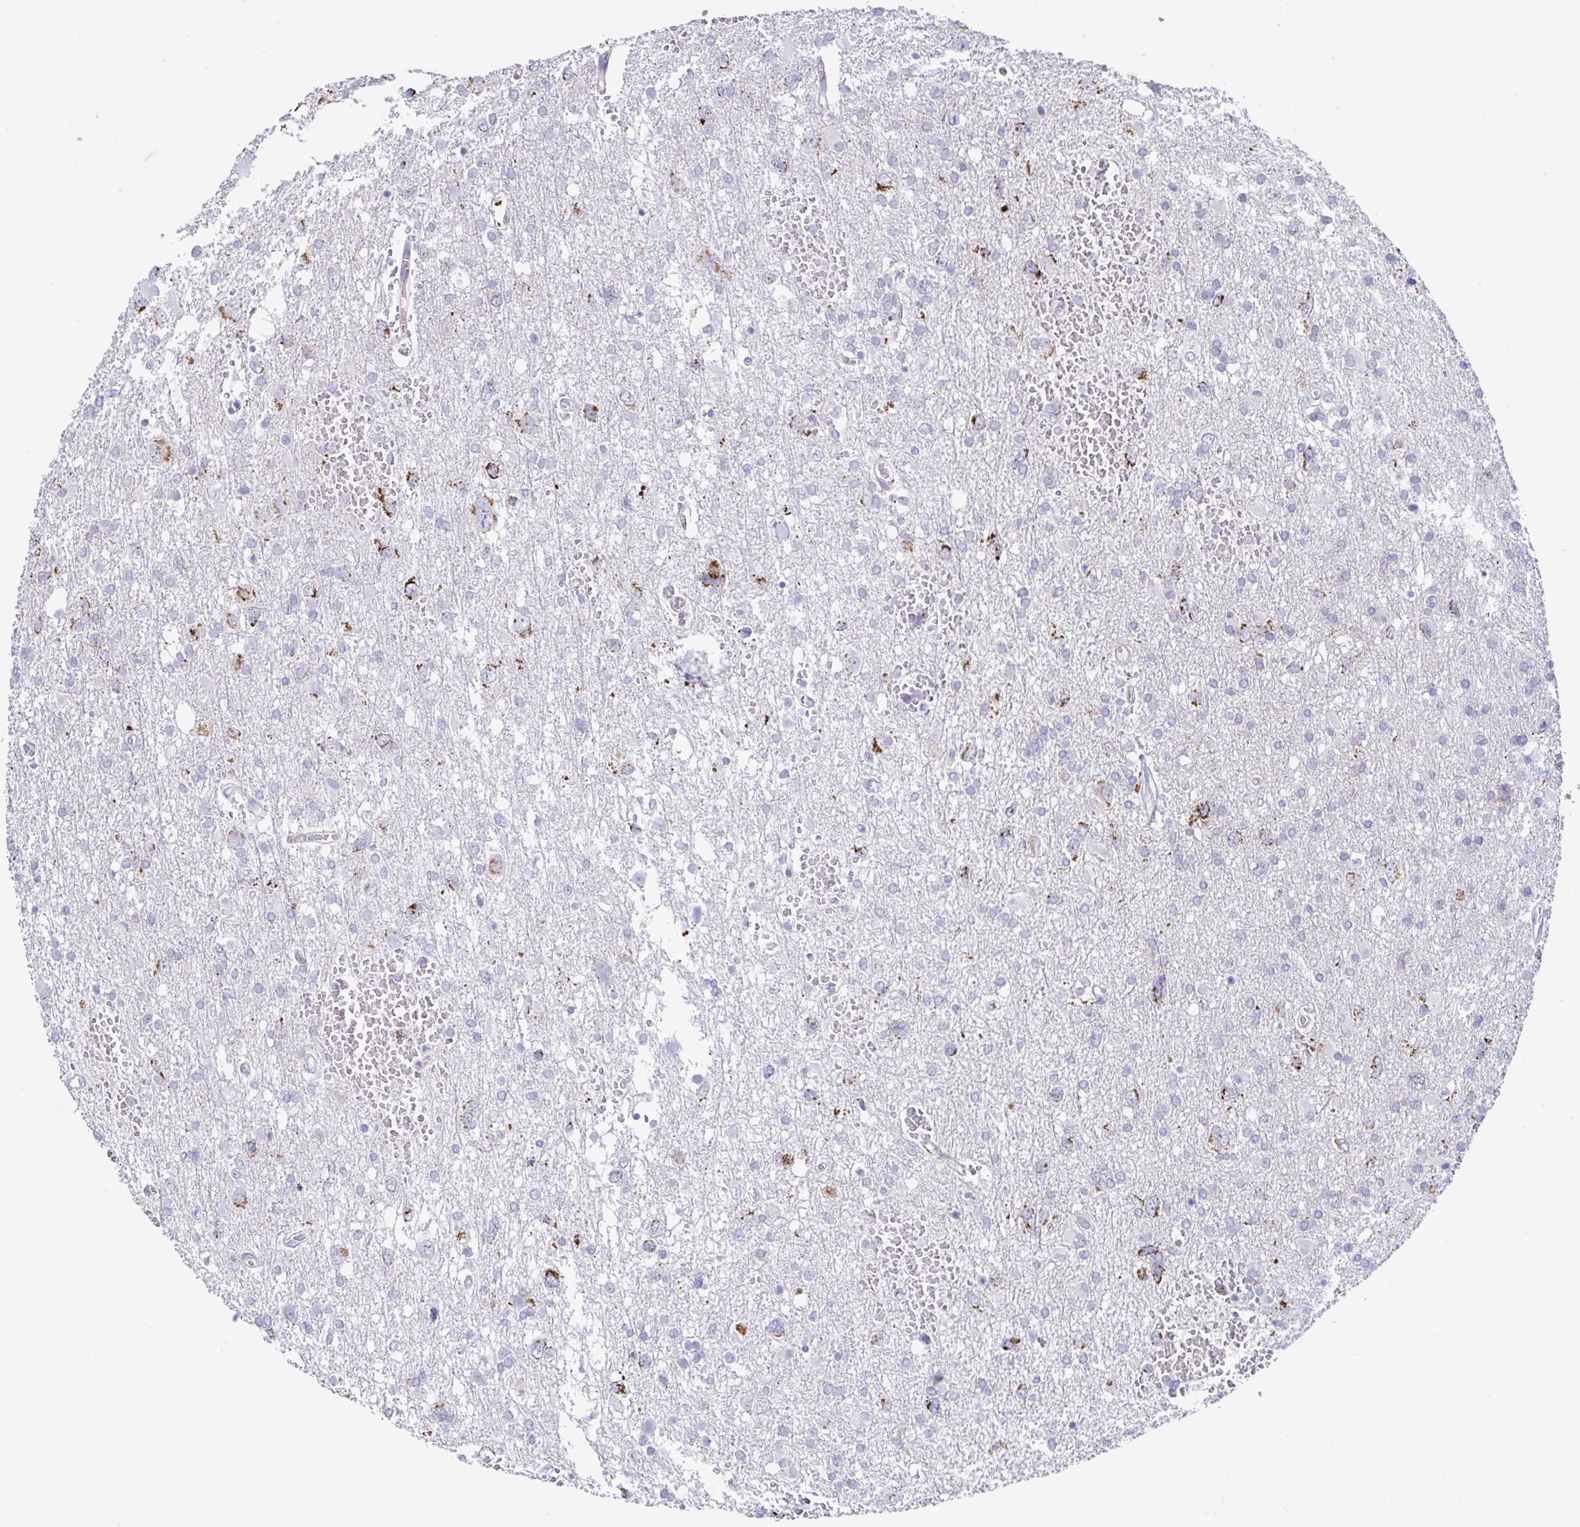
{"staining": {"intensity": "negative", "quantity": "none", "location": "none"}, "tissue": "glioma", "cell_type": "Tumor cells", "image_type": "cancer", "snomed": [{"axis": "morphology", "description": "Glioma, malignant, High grade"}, {"axis": "topography", "description": "Brain"}], "caption": "Immunohistochemistry (IHC) photomicrograph of human malignant glioma (high-grade) stained for a protein (brown), which reveals no staining in tumor cells.", "gene": "ZNF713", "patient": {"sex": "male", "age": 61}}